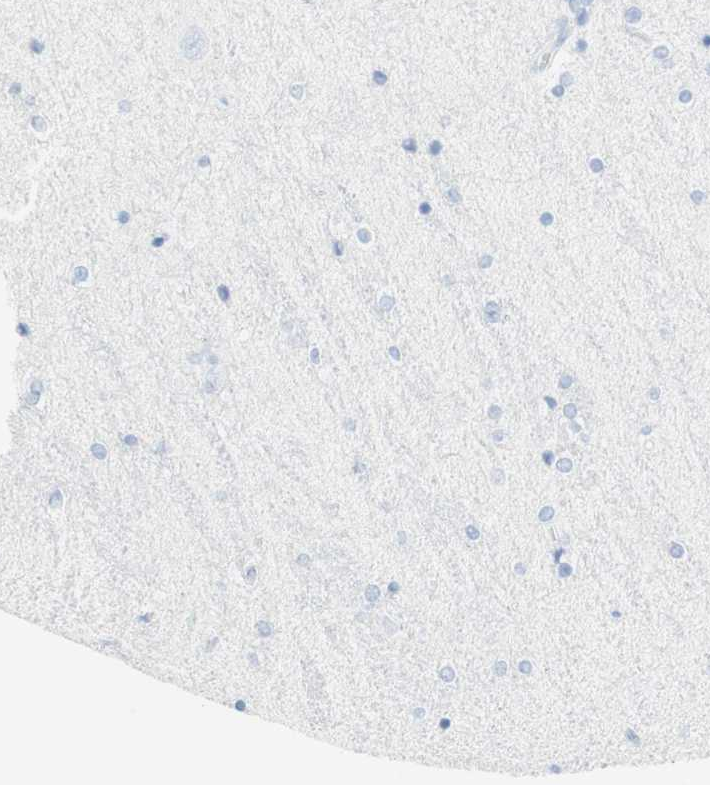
{"staining": {"intensity": "negative", "quantity": "none", "location": "none"}, "tissue": "hippocampus", "cell_type": "Glial cells", "image_type": "normal", "snomed": [{"axis": "morphology", "description": "Normal tissue, NOS"}, {"axis": "topography", "description": "Hippocampus"}], "caption": "Immunohistochemistry of unremarkable hippocampus exhibits no staining in glial cells. (Brightfield microscopy of DAB (3,3'-diaminobenzidine) immunohistochemistry (IHC) at high magnification).", "gene": "TPO", "patient": {"sex": "female", "age": 54}}